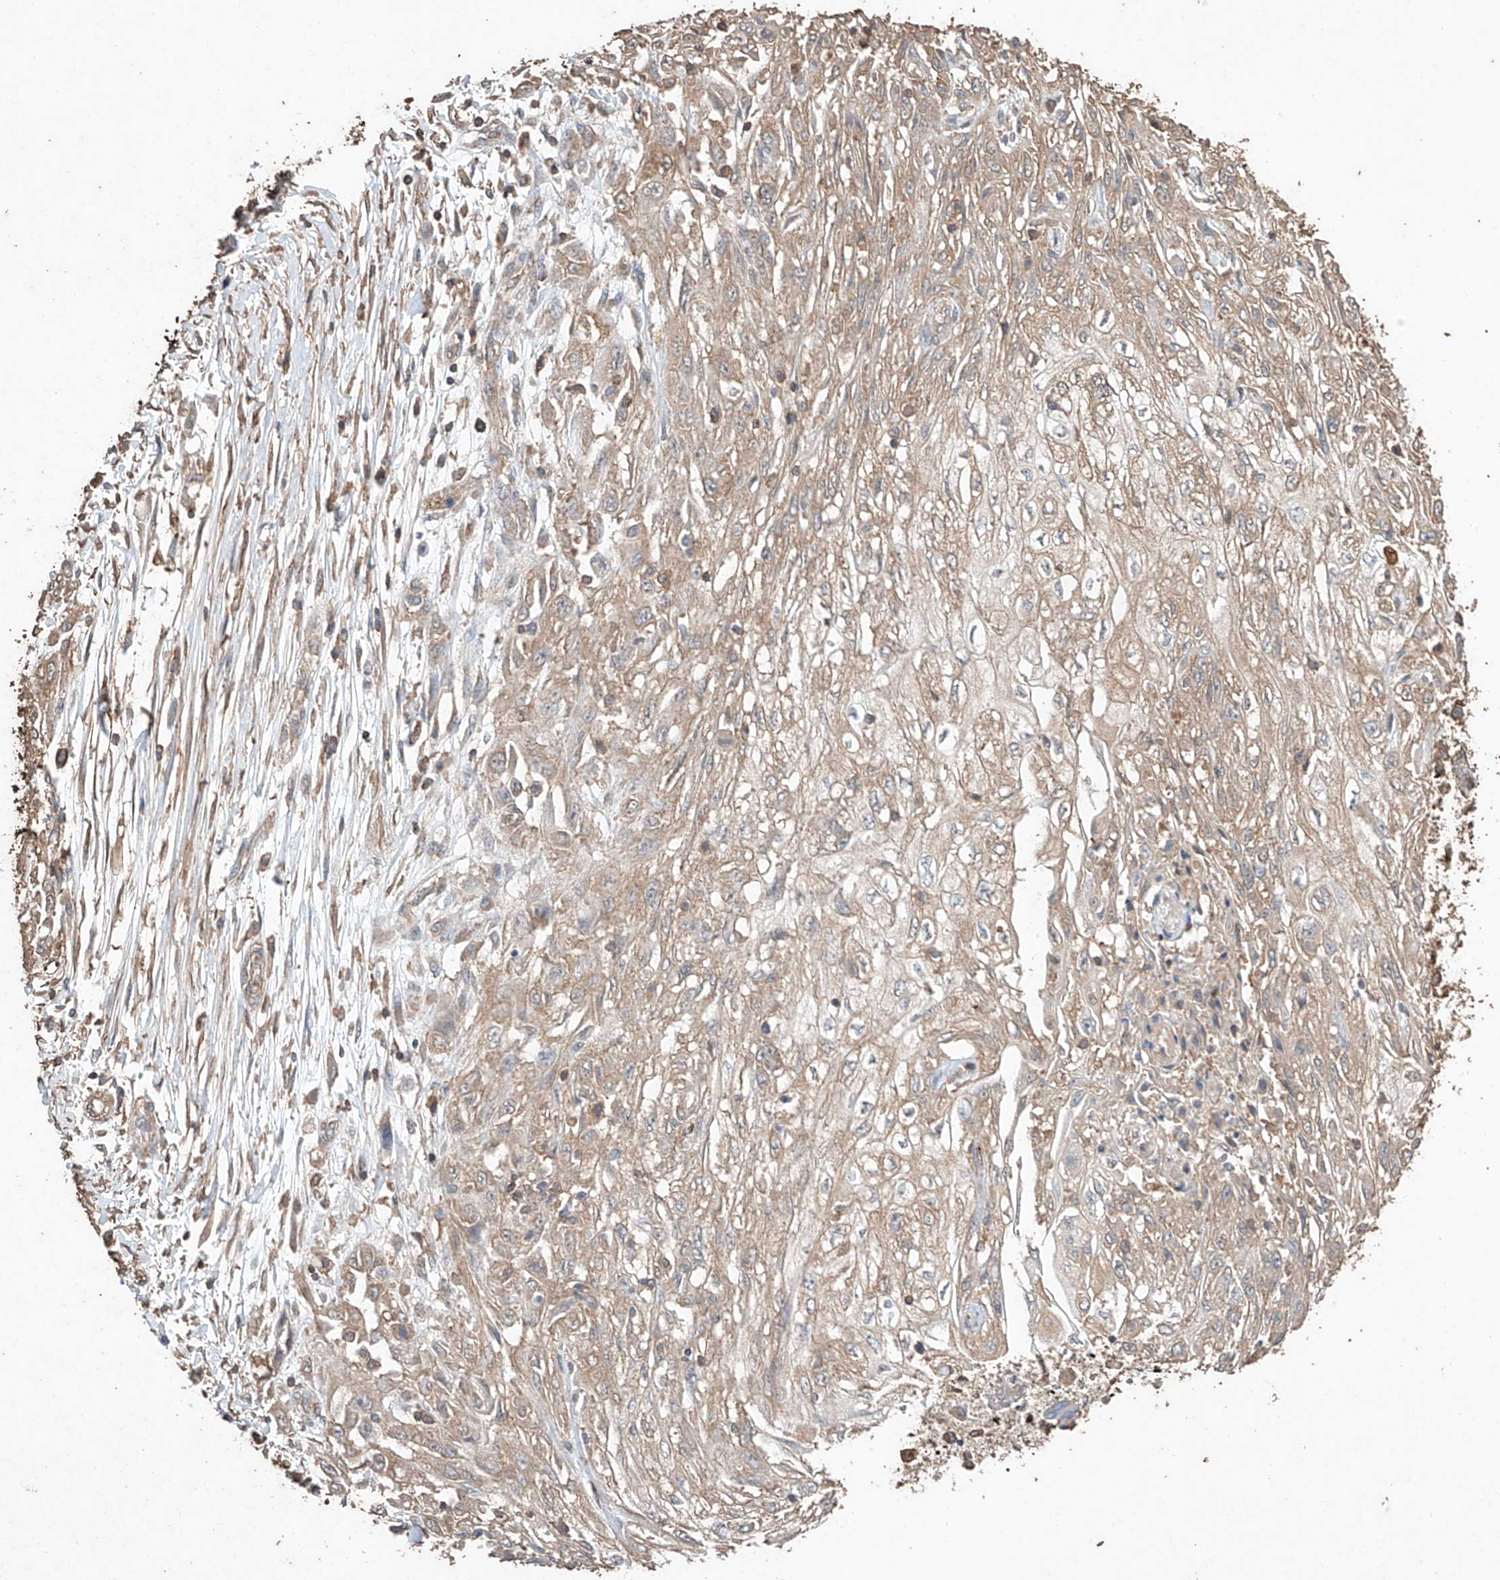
{"staining": {"intensity": "weak", "quantity": "<25%", "location": "cytoplasmic/membranous"}, "tissue": "skin cancer", "cell_type": "Tumor cells", "image_type": "cancer", "snomed": [{"axis": "morphology", "description": "Squamous cell carcinoma, NOS"}, {"axis": "morphology", "description": "Squamous cell carcinoma, metastatic, NOS"}, {"axis": "topography", "description": "Skin"}, {"axis": "topography", "description": "Lymph node"}], "caption": "Tumor cells are negative for protein expression in human skin metastatic squamous cell carcinoma.", "gene": "M6PR", "patient": {"sex": "male", "age": 75}}